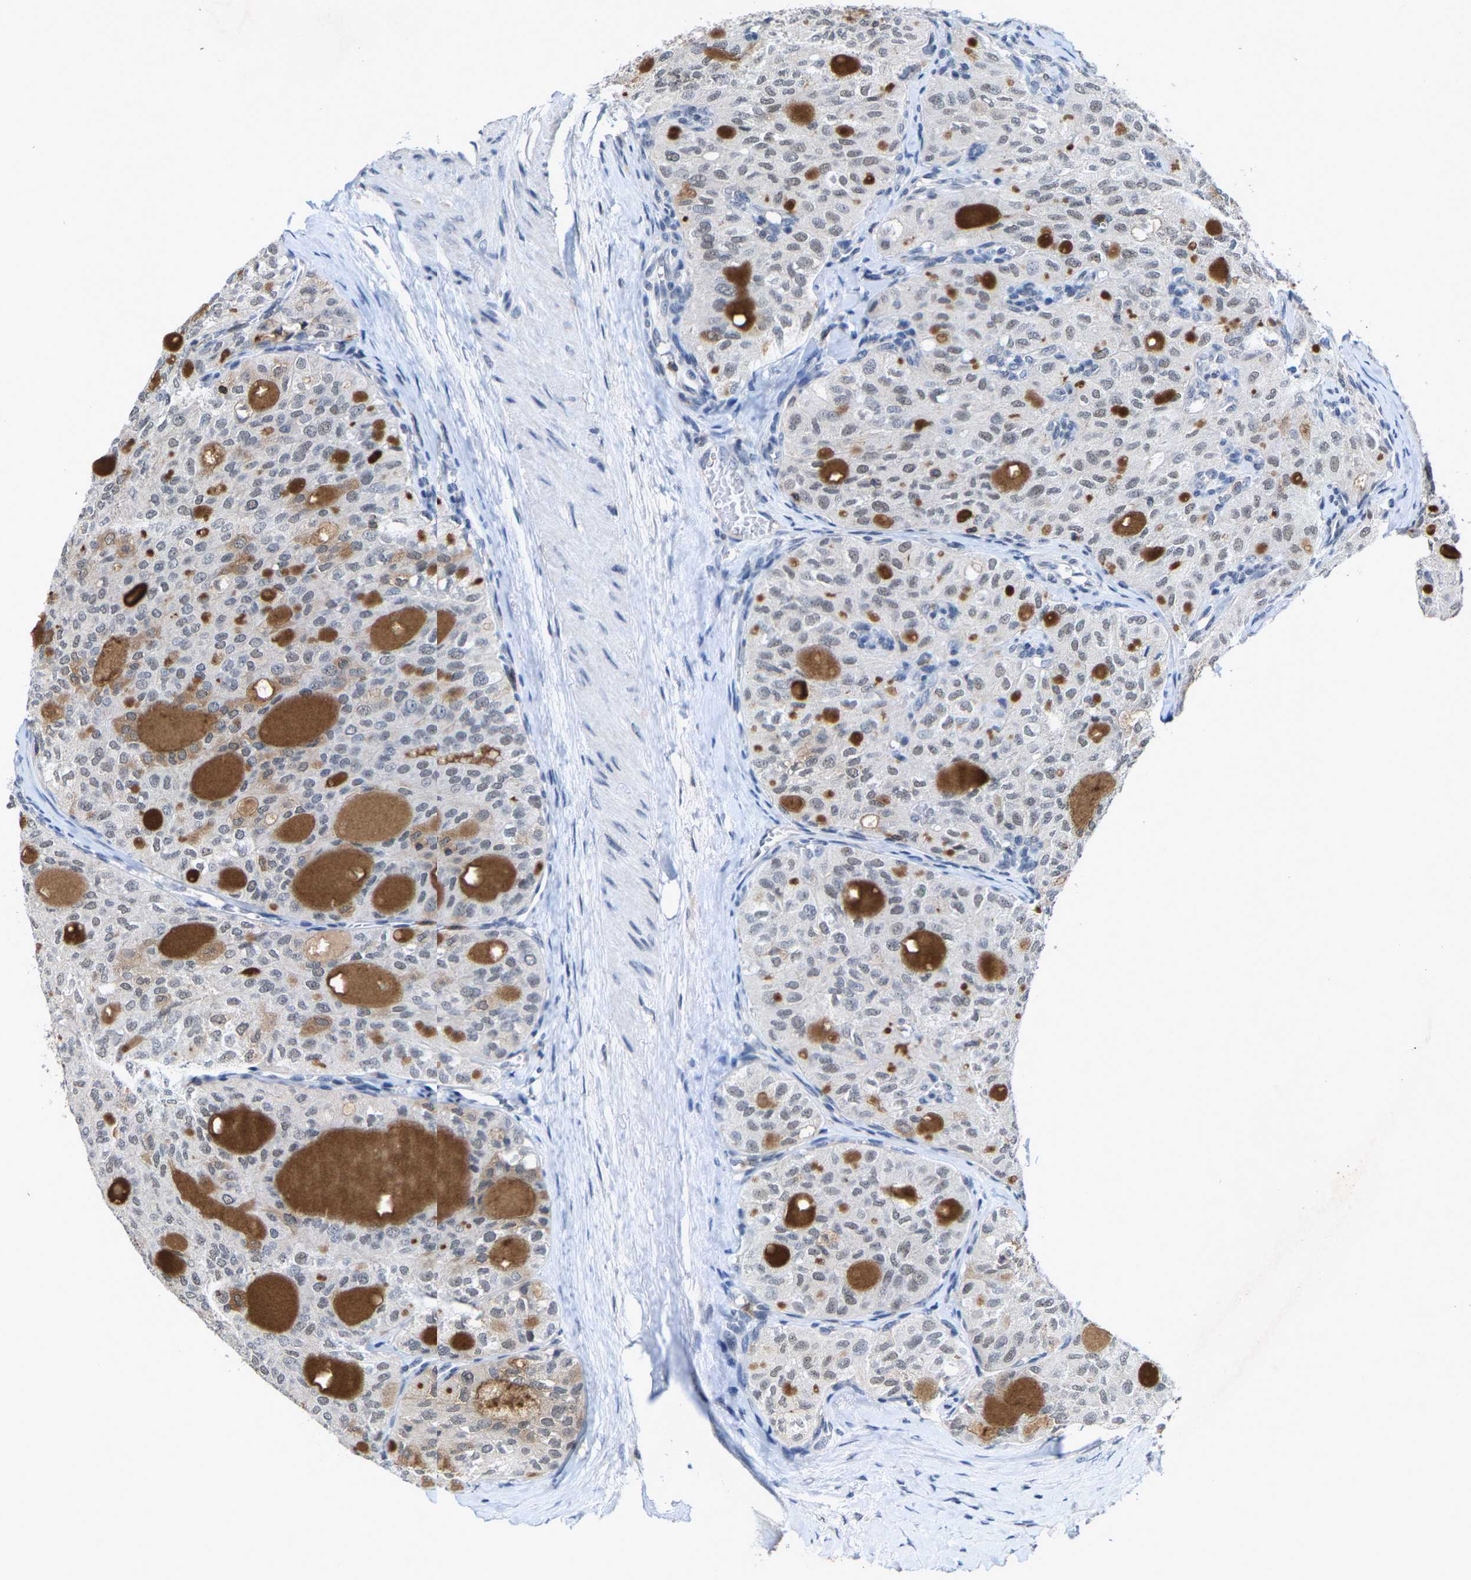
{"staining": {"intensity": "weak", "quantity": "<25%", "location": "cytoplasmic/membranous,nuclear"}, "tissue": "thyroid cancer", "cell_type": "Tumor cells", "image_type": "cancer", "snomed": [{"axis": "morphology", "description": "Follicular adenoma carcinoma, NOS"}, {"axis": "topography", "description": "Thyroid gland"}], "caption": "Micrograph shows no significant protein expression in tumor cells of thyroid cancer.", "gene": "FGD3", "patient": {"sex": "male", "age": 75}}